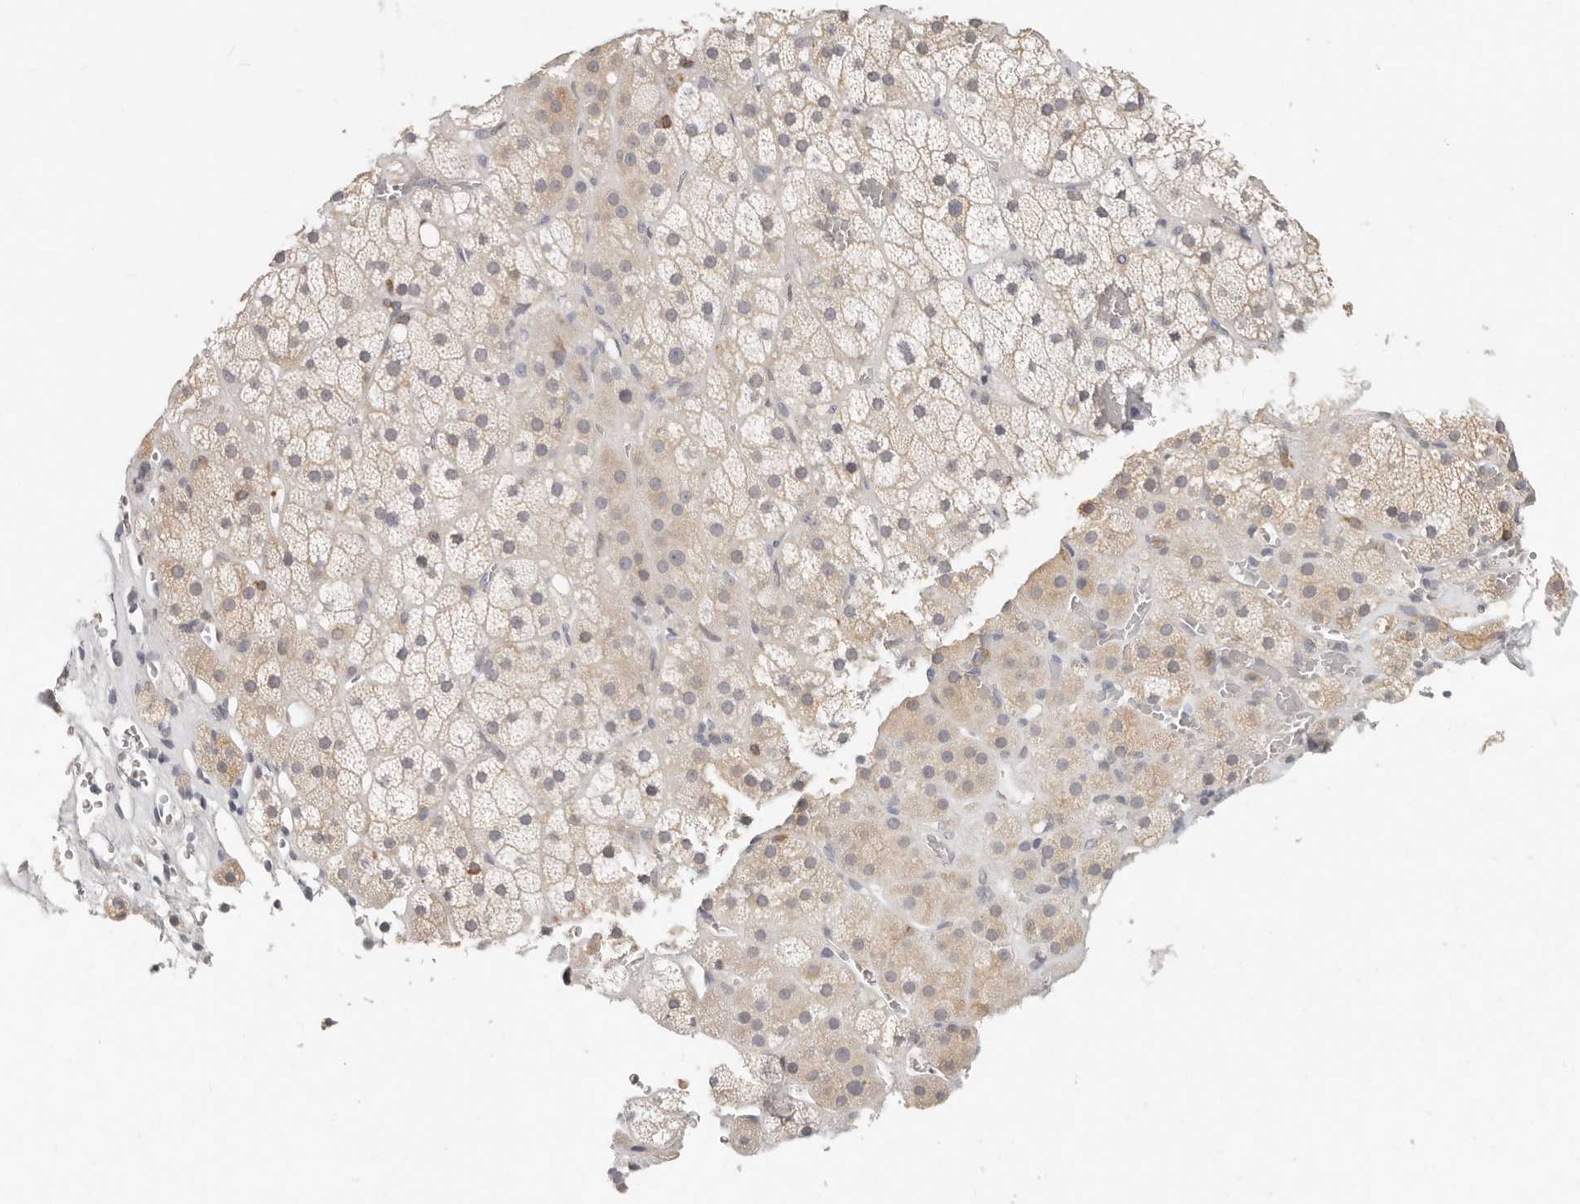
{"staining": {"intensity": "weak", "quantity": "<25%", "location": "cytoplasmic/membranous"}, "tissue": "adrenal gland", "cell_type": "Glandular cells", "image_type": "normal", "snomed": [{"axis": "morphology", "description": "Normal tissue, NOS"}, {"axis": "topography", "description": "Adrenal gland"}], "caption": "Photomicrograph shows no protein positivity in glandular cells of benign adrenal gland.", "gene": "TMEM63B", "patient": {"sex": "male", "age": 57}}